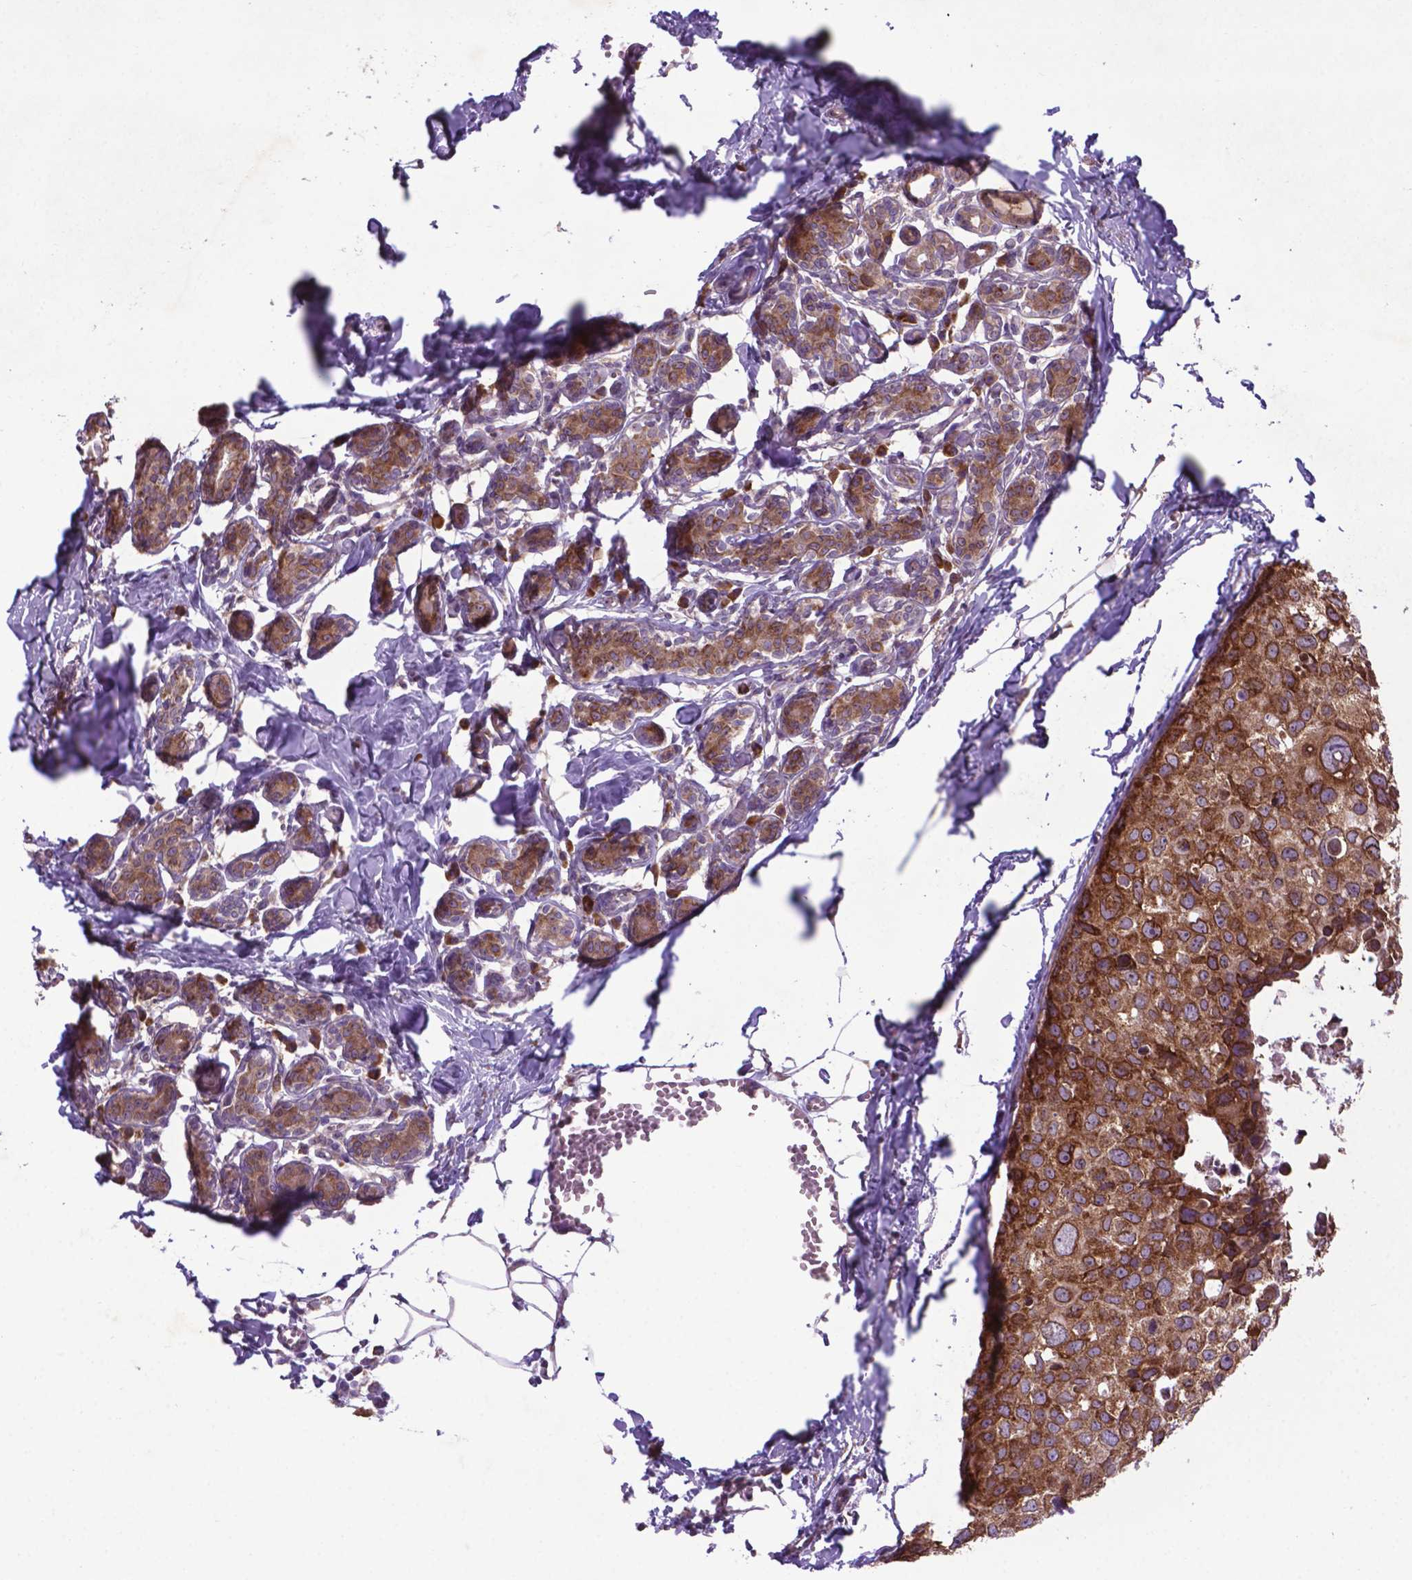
{"staining": {"intensity": "moderate", "quantity": ">75%", "location": "cytoplasmic/membranous"}, "tissue": "breast cancer", "cell_type": "Tumor cells", "image_type": "cancer", "snomed": [{"axis": "morphology", "description": "Duct carcinoma"}, {"axis": "topography", "description": "Breast"}], "caption": "Infiltrating ductal carcinoma (breast) stained with a protein marker shows moderate staining in tumor cells.", "gene": "WDR83OS", "patient": {"sex": "female", "age": 38}}